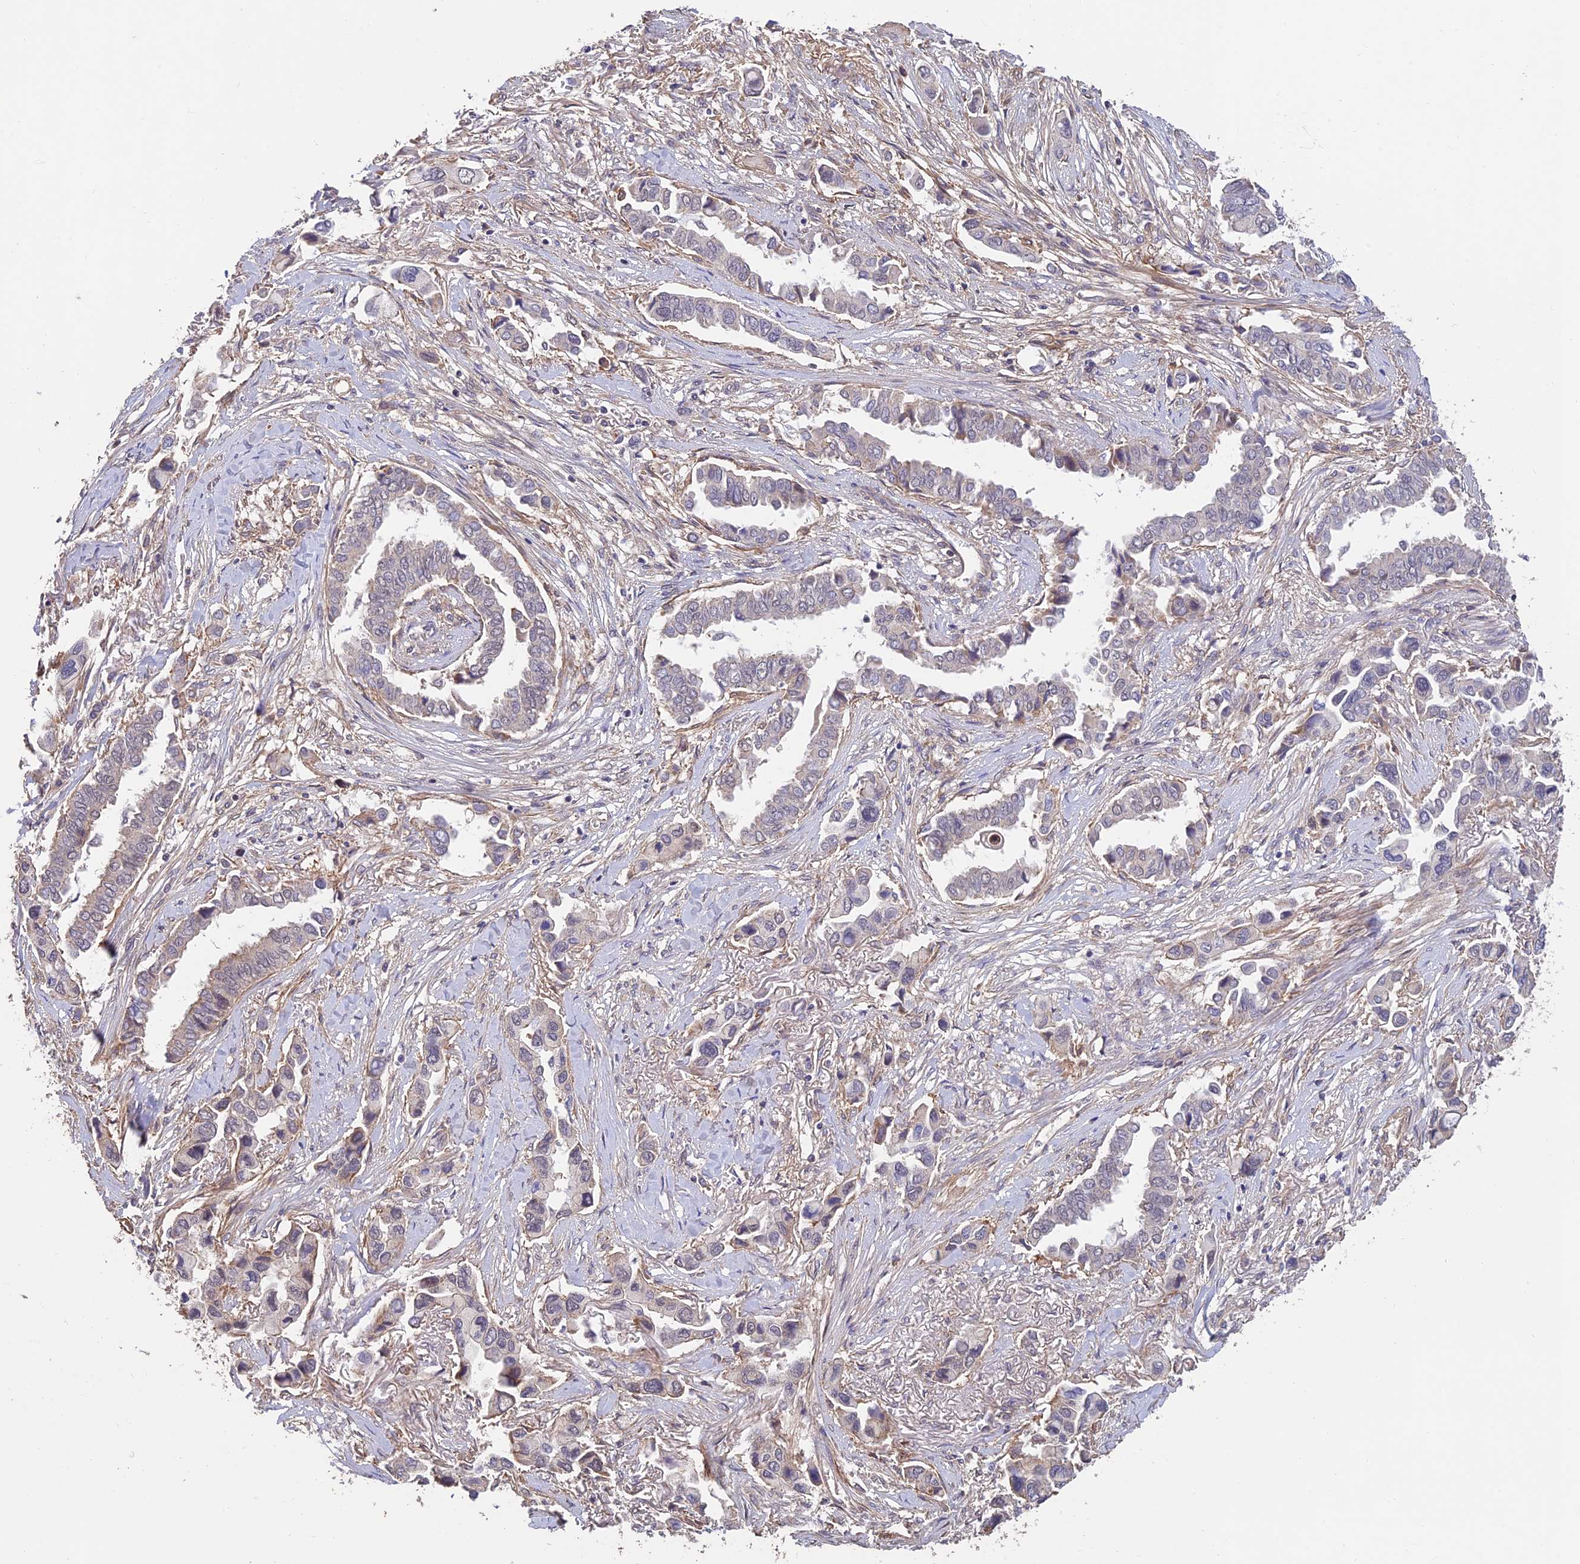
{"staining": {"intensity": "weak", "quantity": "25%-75%", "location": "cytoplasmic/membranous"}, "tissue": "lung cancer", "cell_type": "Tumor cells", "image_type": "cancer", "snomed": [{"axis": "morphology", "description": "Adenocarcinoma, NOS"}, {"axis": "topography", "description": "Lung"}], "caption": "Immunohistochemistry (IHC) staining of lung cancer, which shows low levels of weak cytoplasmic/membranous expression in approximately 25%-75% of tumor cells indicating weak cytoplasmic/membranous protein positivity. The staining was performed using DAB (3,3'-diaminobenzidine) (brown) for protein detection and nuclei were counterstained in hematoxylin (blue).", "gene": "PAGR1", "patient": {"sex": "female", "age": 76}}